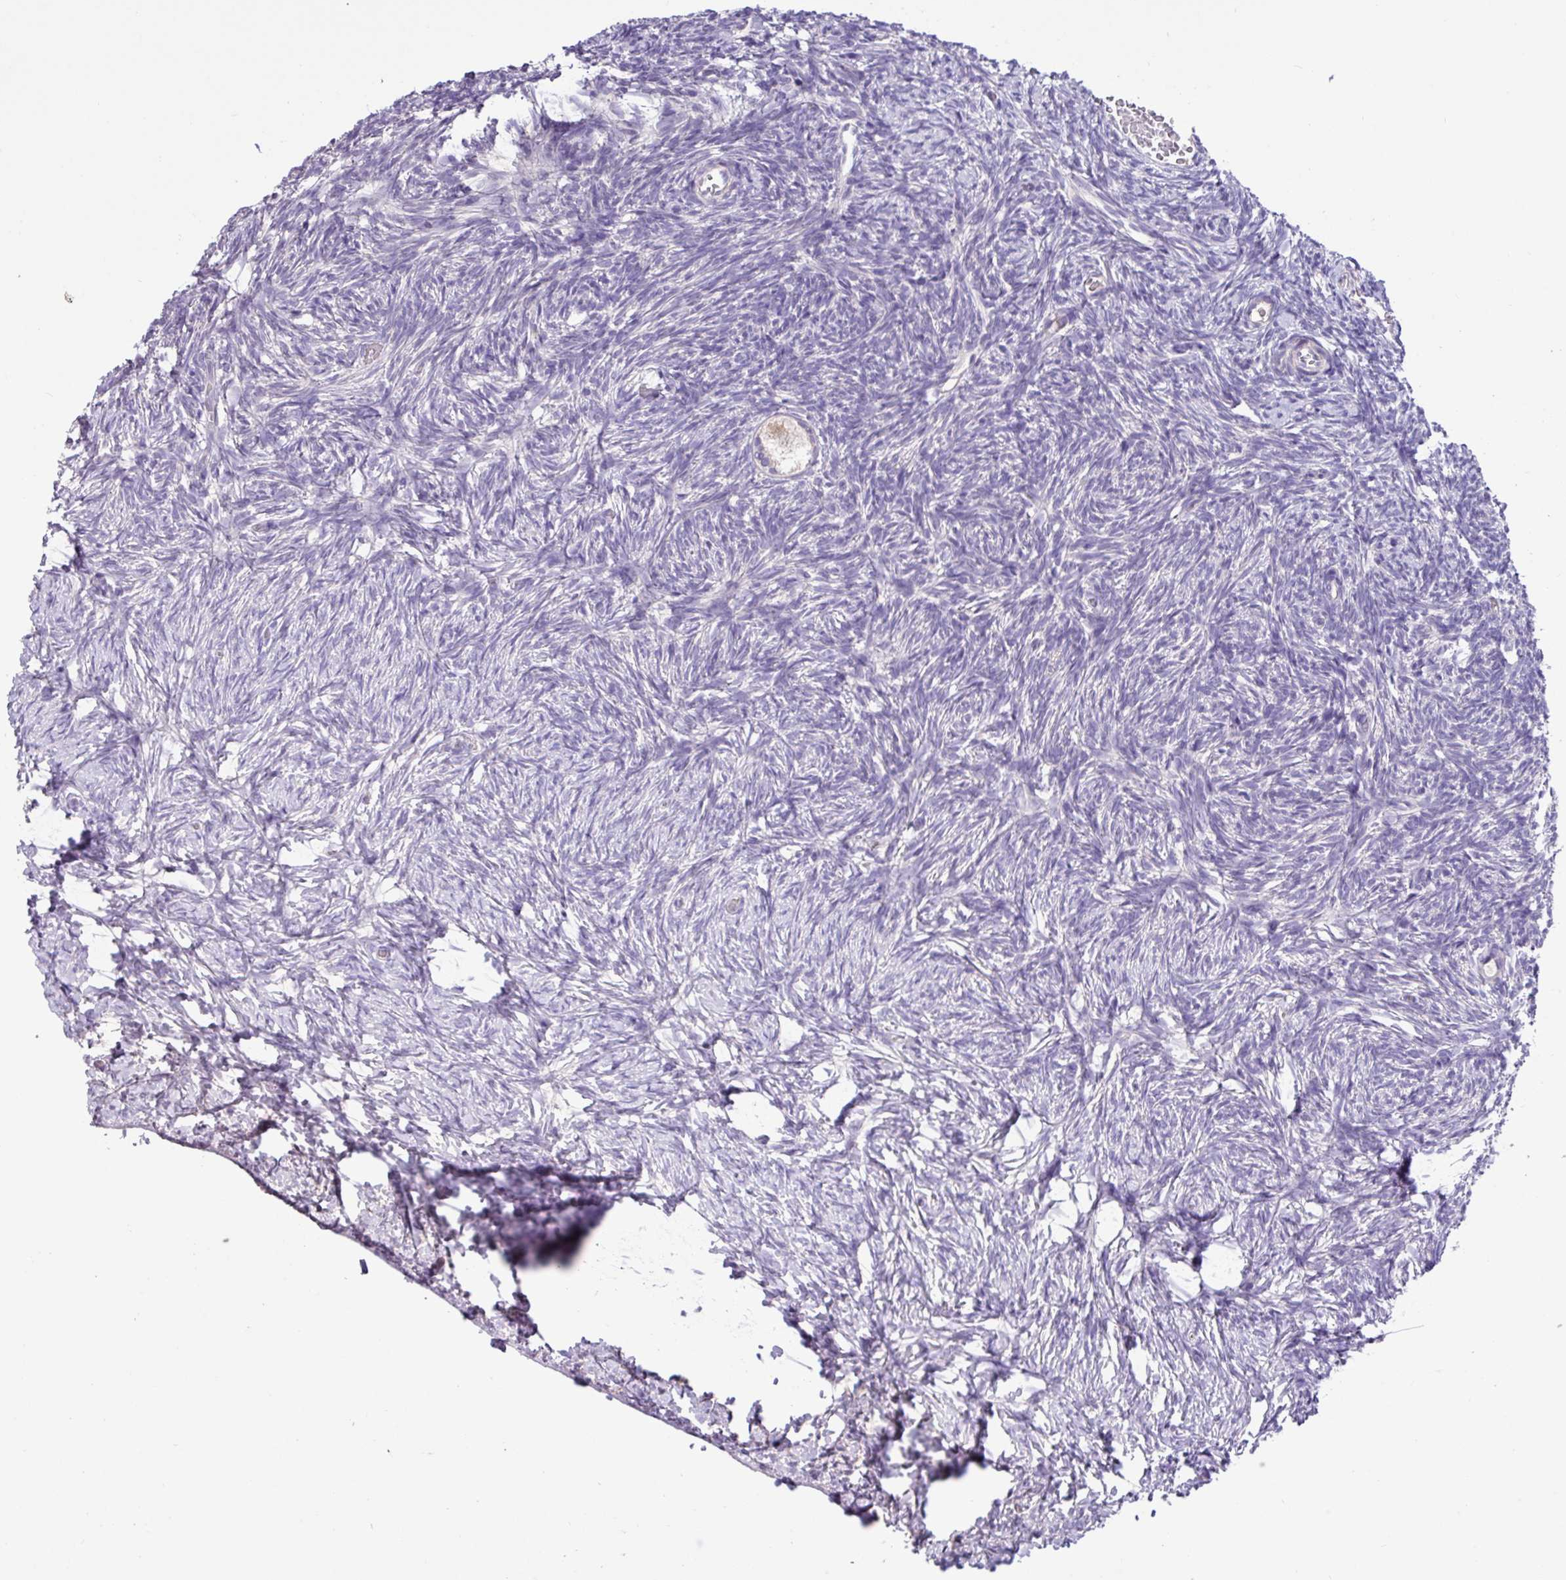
{"staining": {"intensity": "weak", "quantity": "25%-75%", "location": "cytoplasmic/membranous"}, "tissue": "ovary", "cell_type": "Follicle cells", "image_type": "normal", "snomed": [{"axis": "morphology", "description": "Normal tissue, NOS"}, {"axis": "topography", "description": "Ovary"}], "caption": "Weak cytoplasmic/membranous staining is present in approximately 25%-75% of follicle cells in normal ovary.", "gene": "PAX8", "patient": {"sex": "female", "age": 39}}